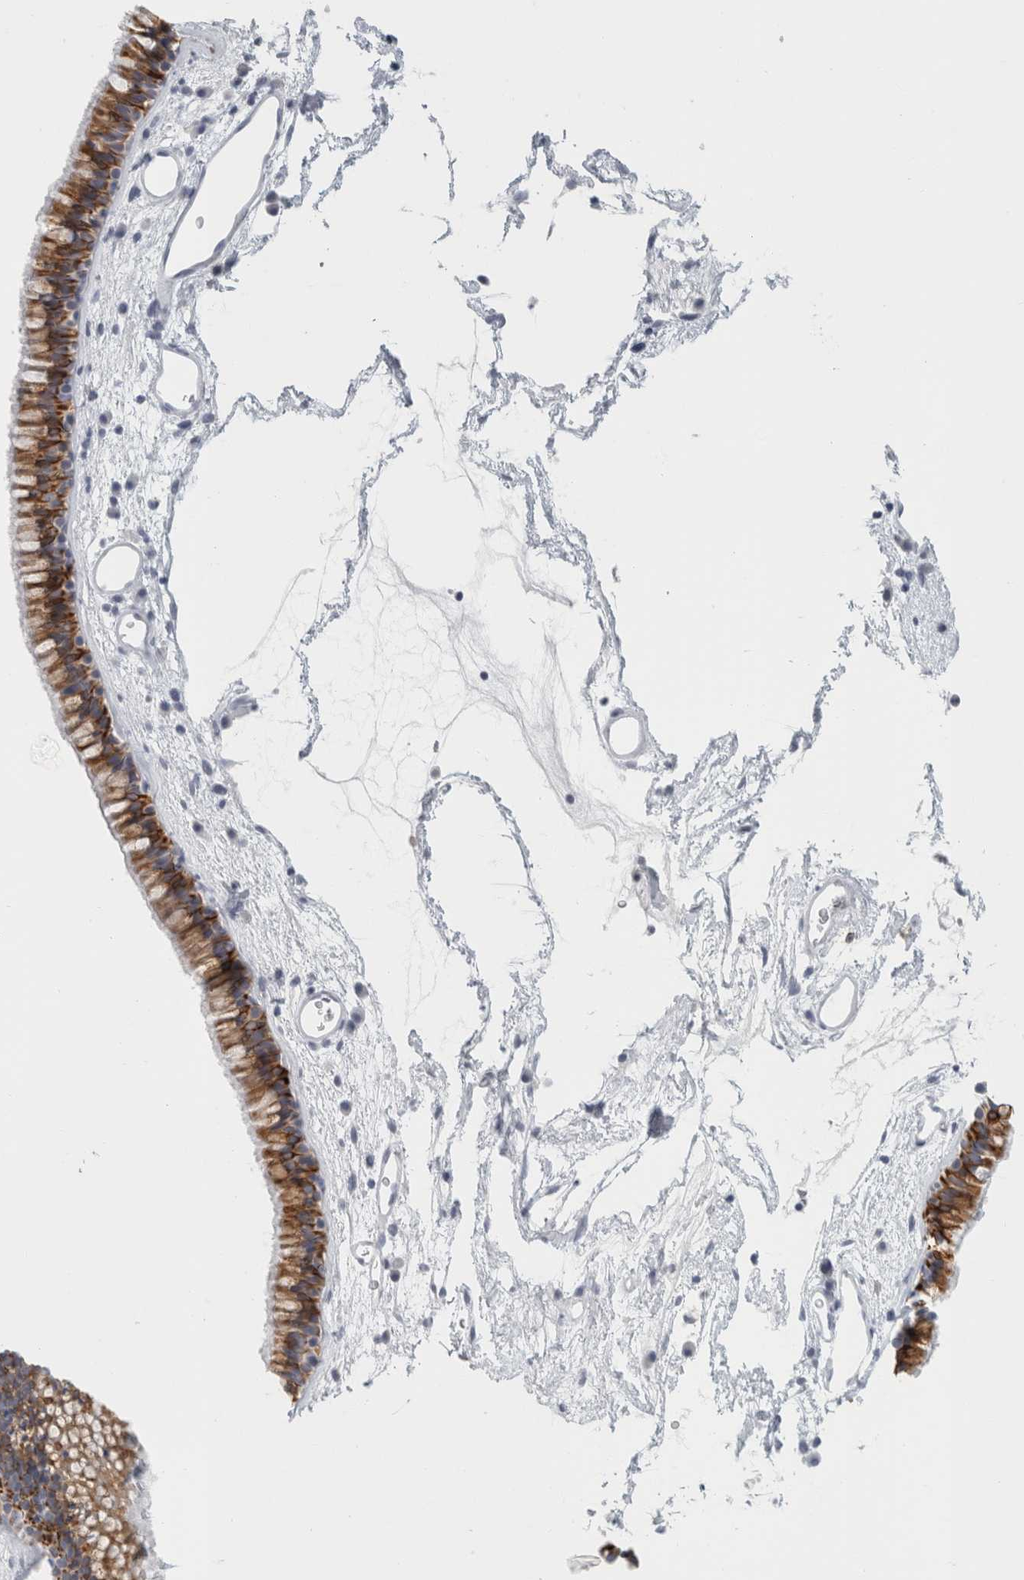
{"staining": {"intensity": "strong", "quantity": "25%-75%", "location": "cytoplasmic/membranous"}, "tissue": "nasopharynx", "cell_type": "Respiratory epithelial cells", "image_type": "normal", "snomed": [{"axis": "morphology", "description": "Normal tissue, NOS"}, {"axis": "morphology", "description": "Inflammation, NOS"}, {"axis": "topography", "description": "Nasopharynx"}], "caption": "Protein expression analysis of unremarkable nasopharynx shows strong cytoplasmic/membranous expression in approximately 25%-75% of respiratory epithelial cells.", "gene": "SLC28A3", "patient": {"sex": "male", "age": 48}}